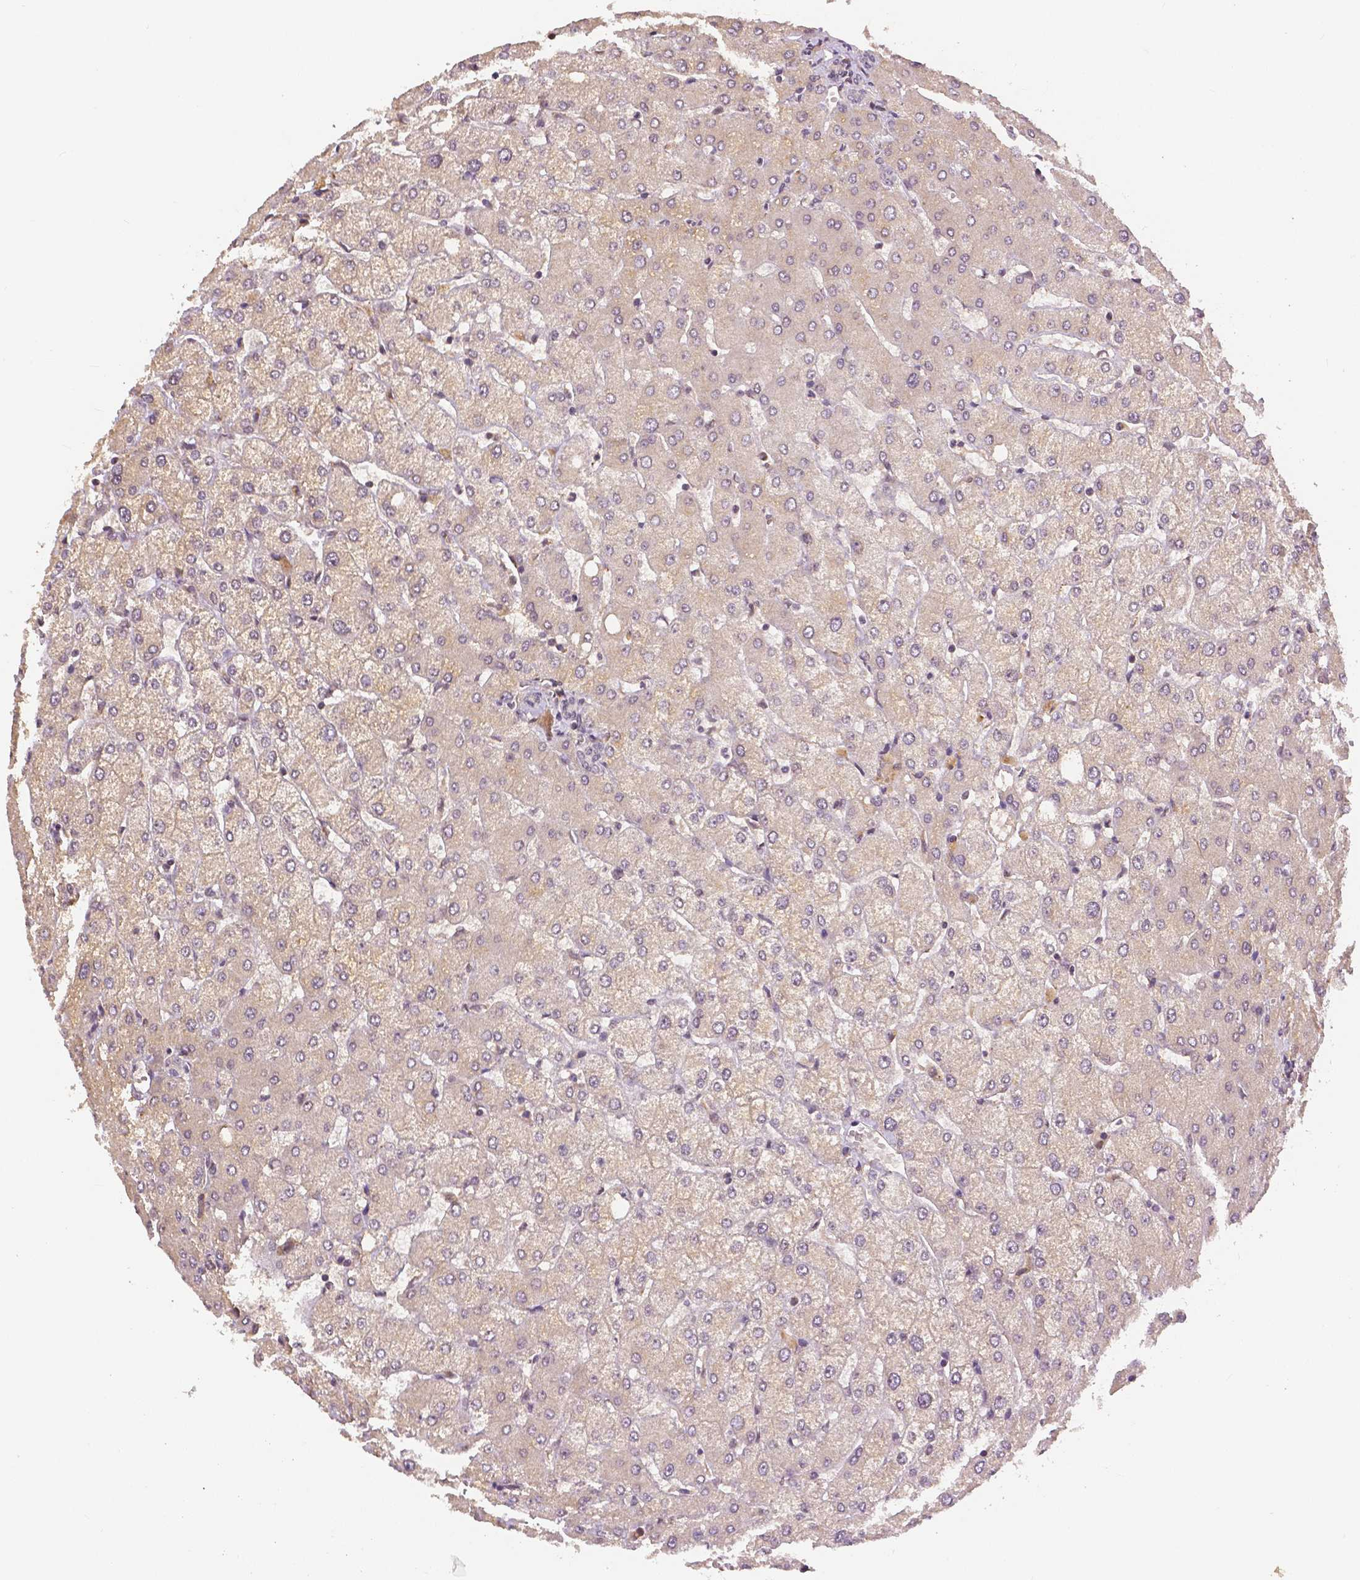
{"staining": {"intensity": "negative", "quantity": "none", "location": "none"}, "tissue": "liver", "cell_type": "Cholangiocytes", "image_type": "normal", "snomed": [{"axis": "morphology", "description": "Normal tissue, NOS"}, {"axis": "topography", "description": "Liver"}], "caption": "Immunohistochemistry (IHC) of normal human liver exhibits no positivity in cholangiocytes.", "gene": "MAP1LC3B", "patient": {"sex": "female", "age": 54}}